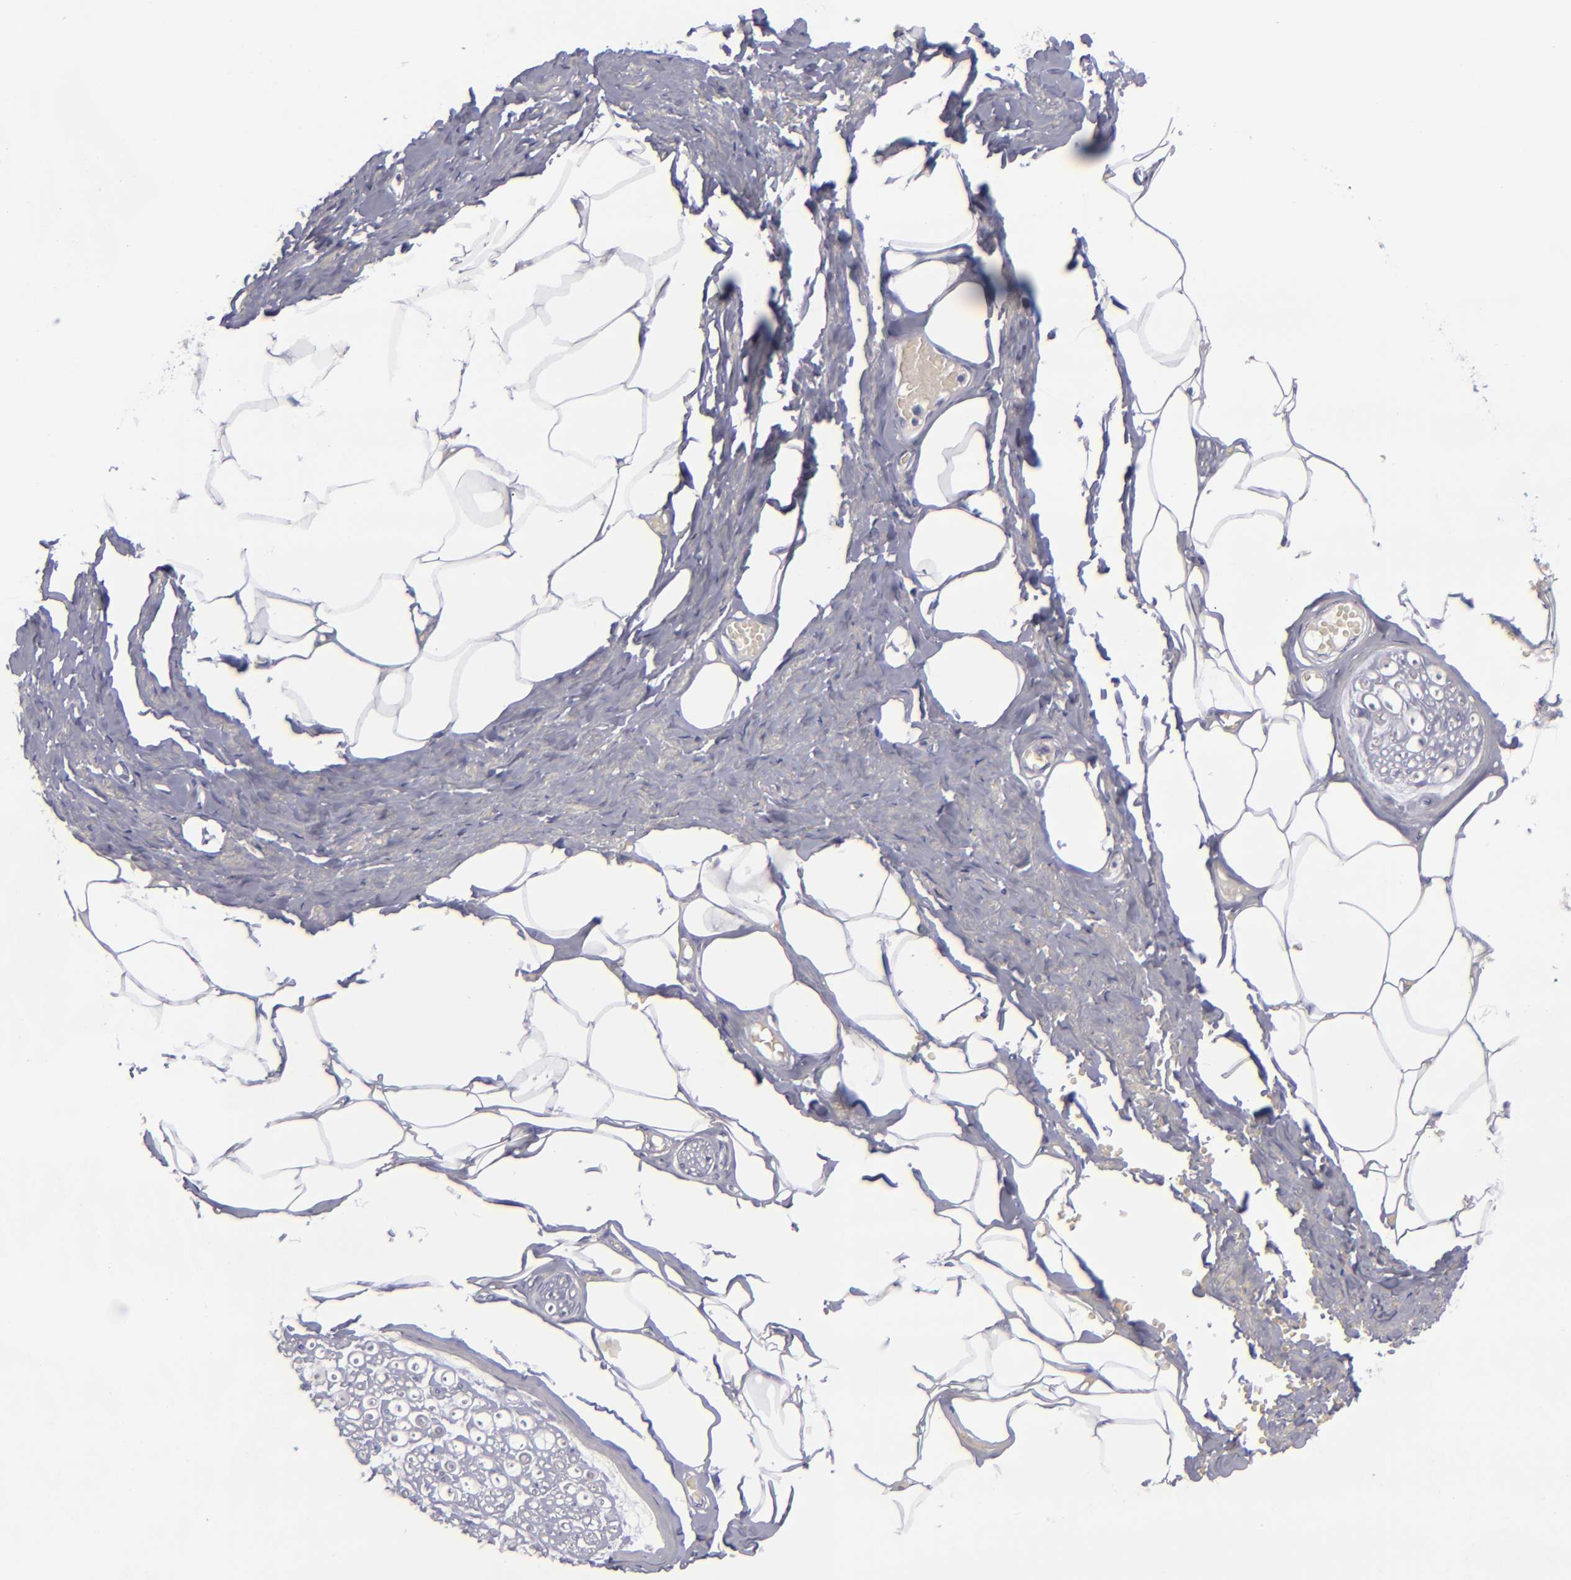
{"staining": {"intensity": "negative", "quantity": "none", "location": "none"}, "tissue": "adipose tissue", "cell_type": "Adipocytes", "image_type": "normal", "snomed": [{"axis": "morphology", "description": "Normal tissue, NOS"}, {"axis": "topography", "description": "Soft tissue"}, {"axis": "topography", "description": "Peripheral nerve tissue"}], "caption": "Adipocytes show no significant protein expression in benign adipose tissue.", "gene": "CD2", "patient": {"sex": "female", "age": 68}}